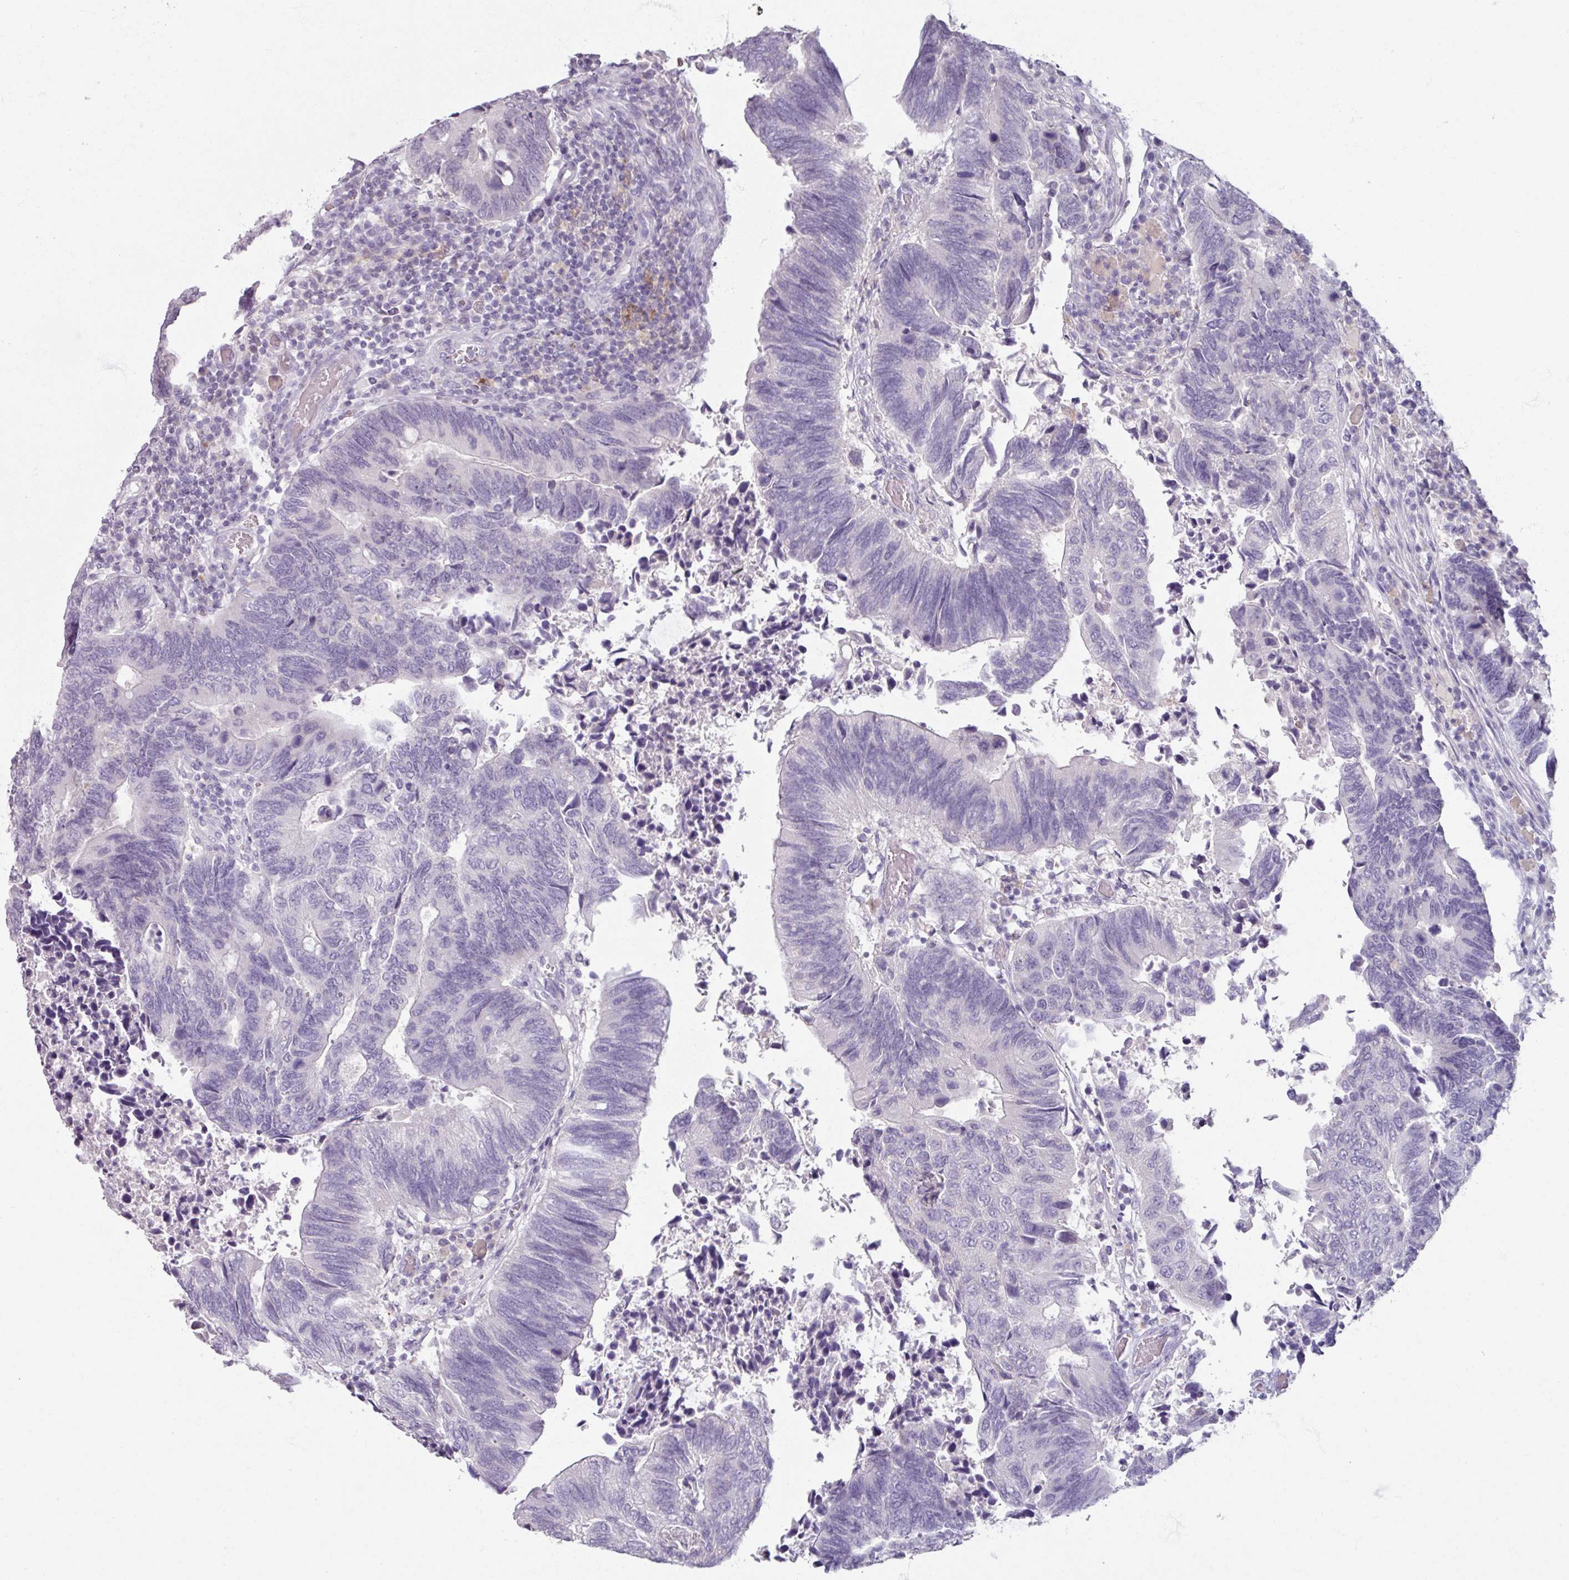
{"staining": {"intensity": "negative", "quantity": "none", "location": "none"}, "tissue": "colorectal cancer", "cell_type": "Tumor cells", "image_type": "cancer", "snomed": [{"axis": "morphology", "description": "Adenocarcinoma, NOS"}, {"axis": "topography", "description": "Colon"}], "caption": "Tumor cells show no significant expression in colorectal cancer.", "gene": "SLC27A5", "patient": {"sex": "male", "age": 87}}